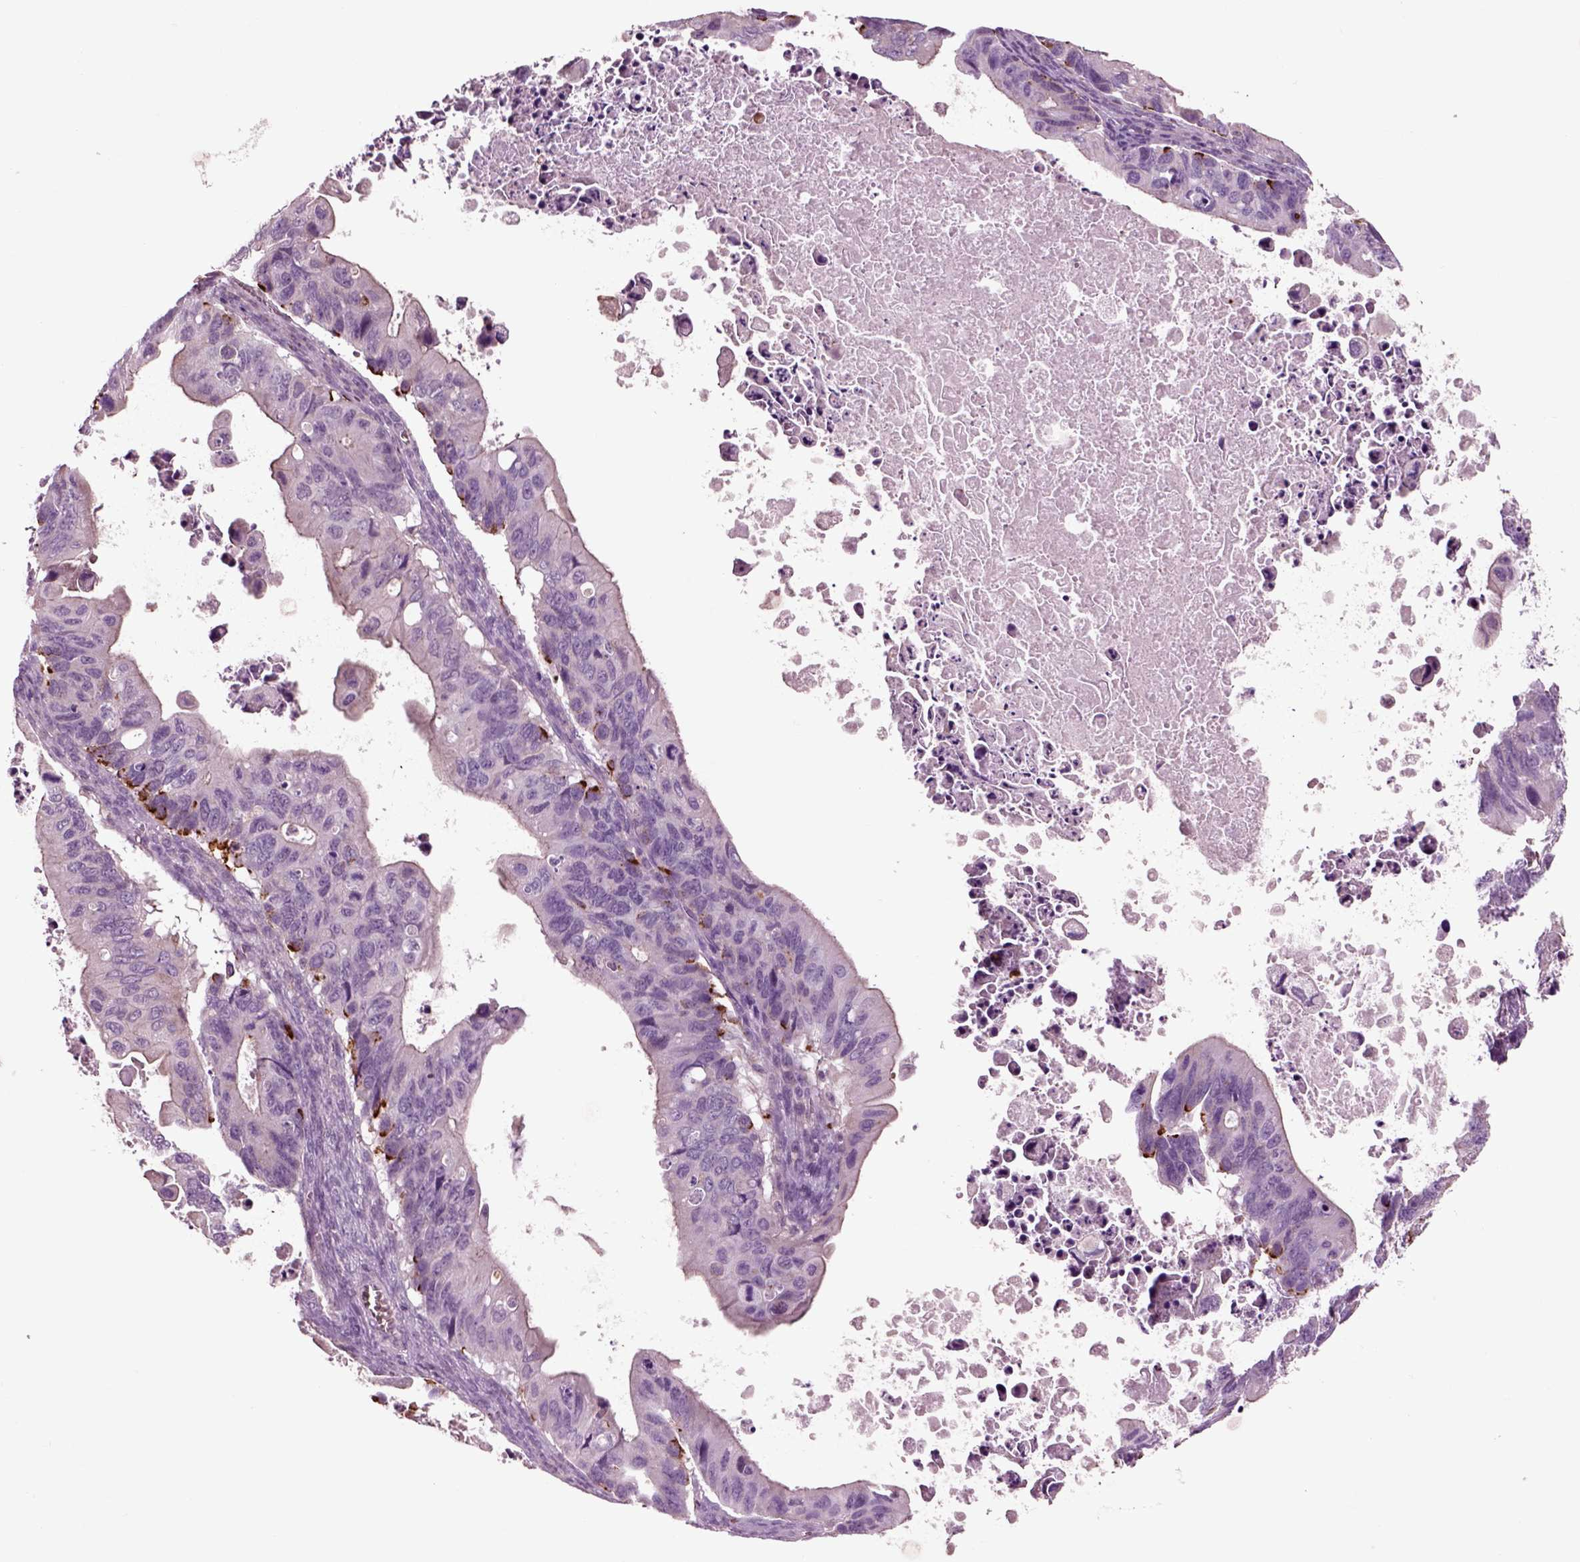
{"staining": {"intensity": "negative", "quantity": "none", "location": "none"}, "tissue": "ovarian cancer", "cell_type": "Tumor cells", "image_type": "cancer", "snomed": [{"axis": "morphology", "description": "Cystadenocarcinoma, mucinous, NOS"}, {"axis": "topography", "description": "Ovary"}], "caption": "IHC of ovarian cancer exhibits no positivity in tumor cells.", "gene": "CHGB", "patient": {"sex": "female", "age": 64}}